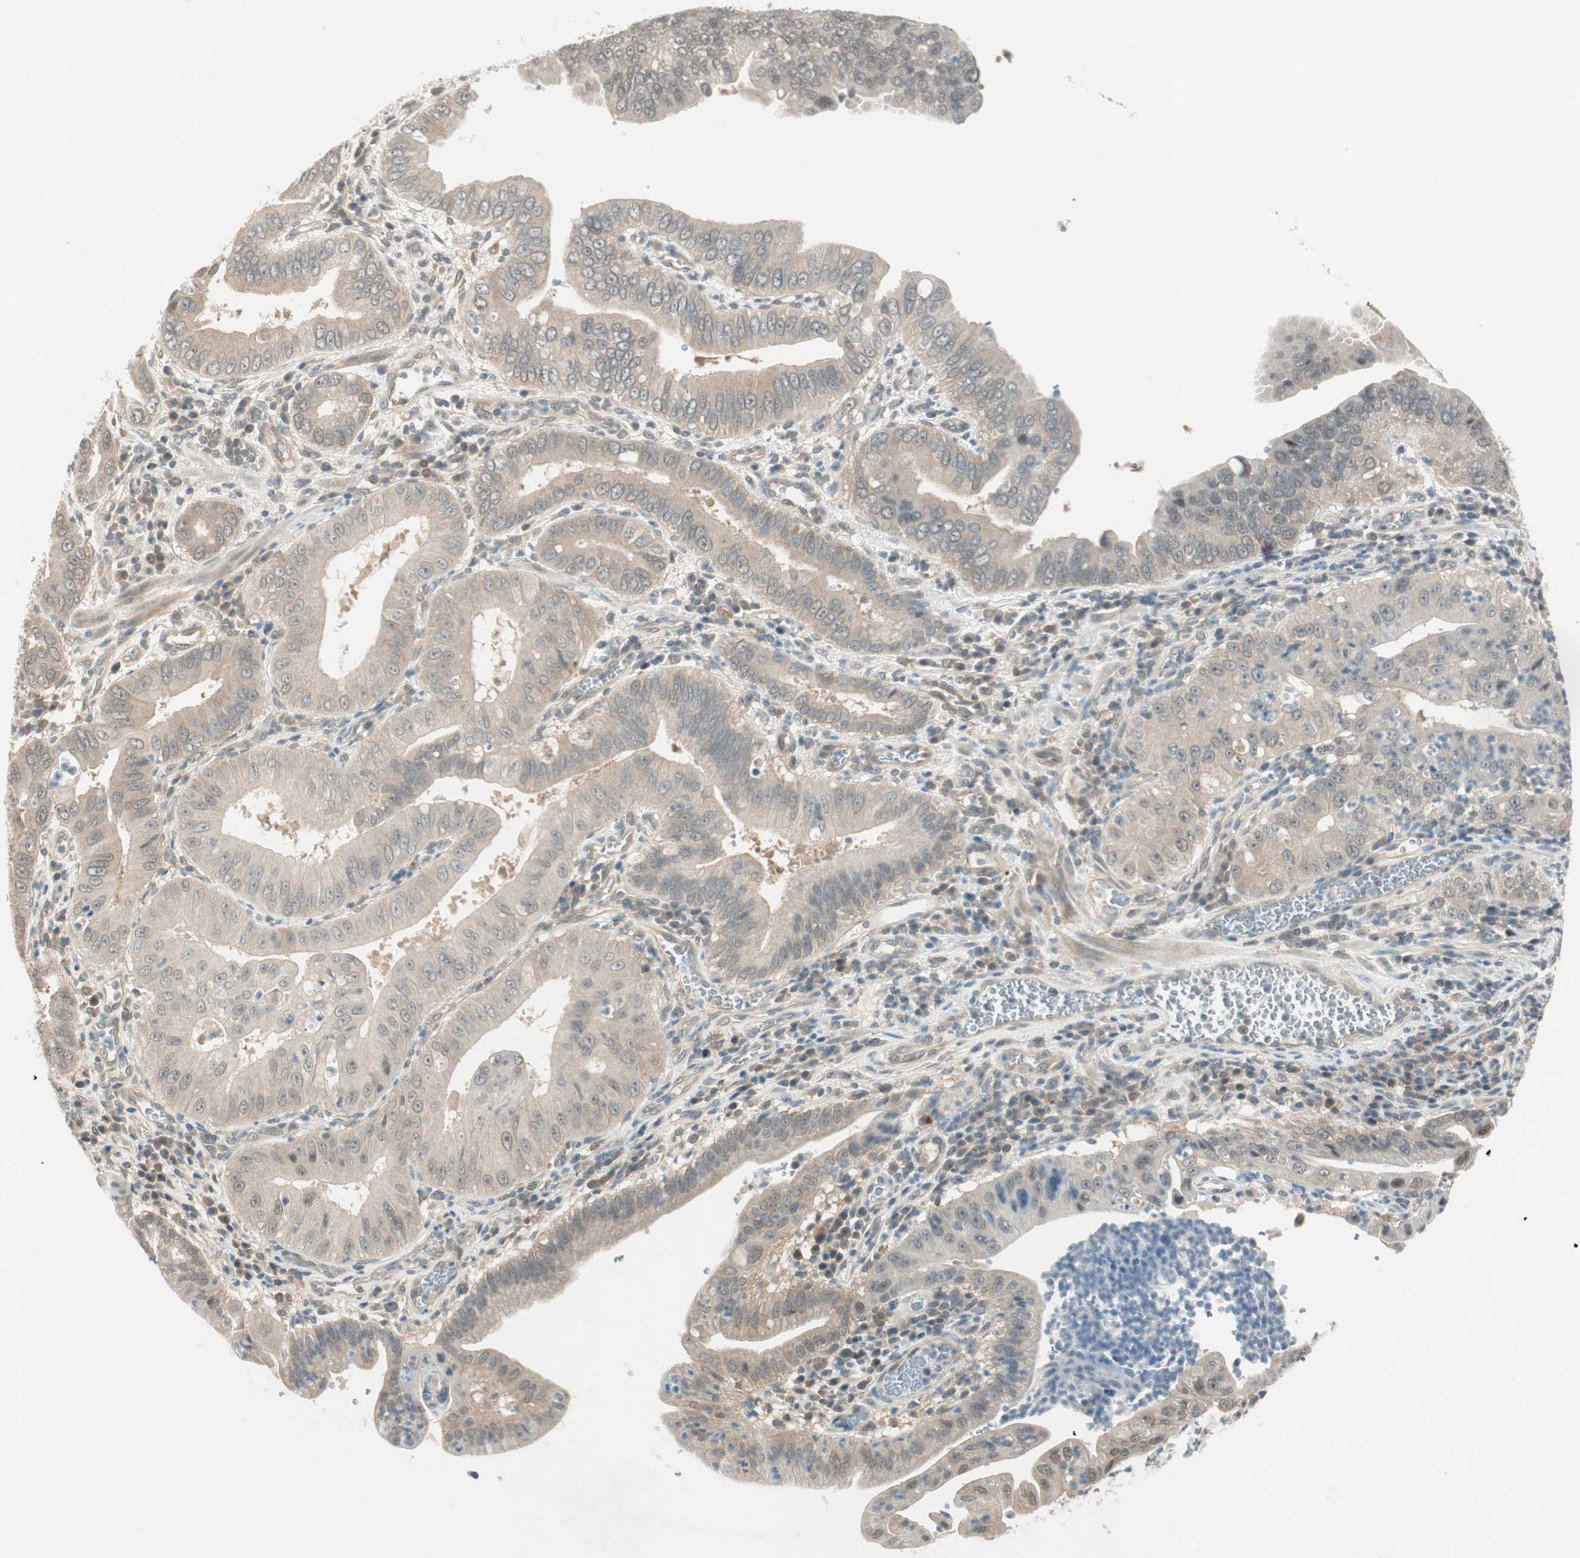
{"staining": {"intensity": "weak", "quantity": ">75%", "location": "cytoplasmic/membranous"}, "tissue": "pancreatic cancer", "cell_type": "Tumor cells", "image_type": "cancer", "snomed": [{"axis": "morphology", "description": "Normal tissue, NOS"}, {"axis": "topography", "description": "Lymph node"}], "caption": "Pancreatic cancer was stained to show a protein in brown. There is low levels of weak cytoplasmic/membranous staining in approximately >75% of tumor cells.", "gene": "PSMD8", "patient": {"sex": "male", "age": 50}}